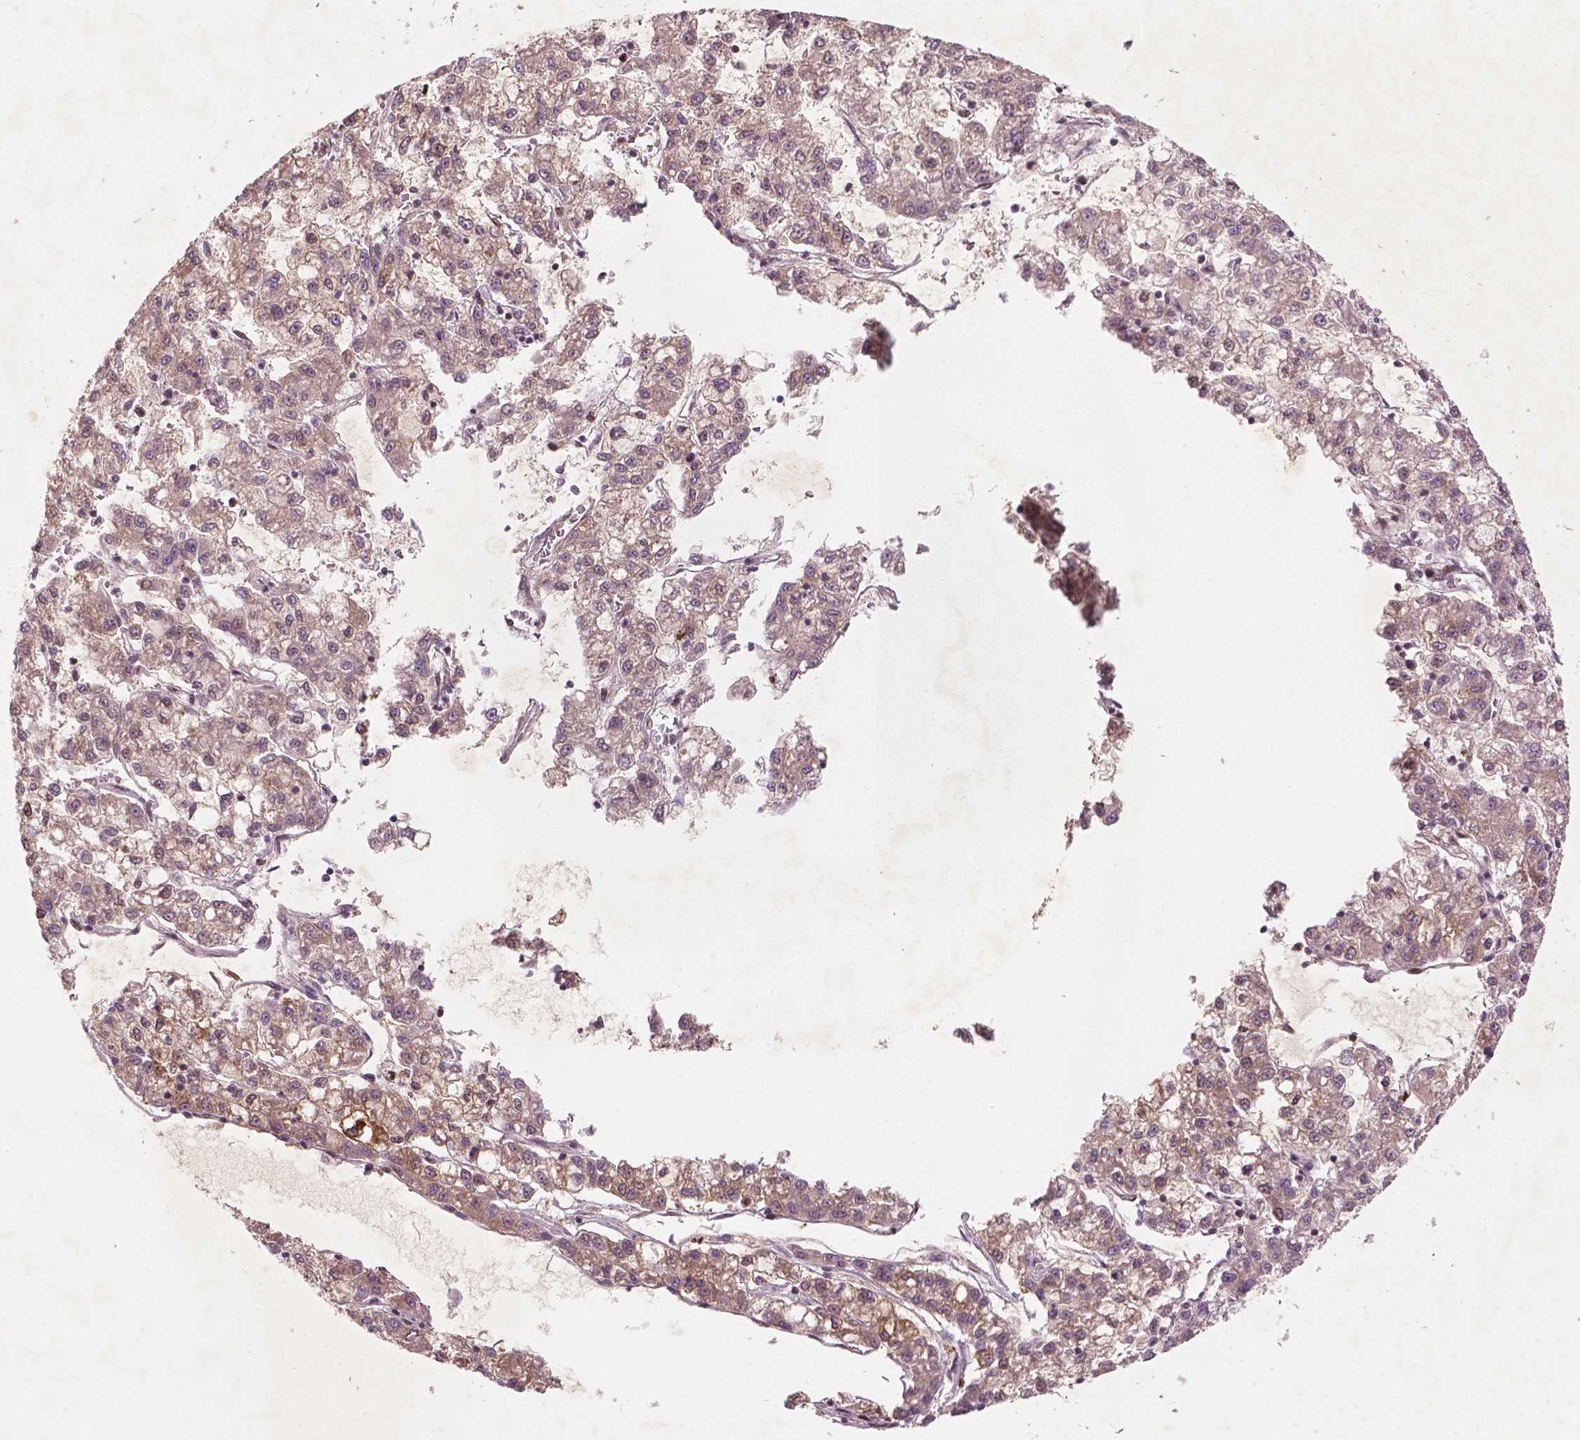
{"staining": {"intensity": "moderate", "quantity": "25%-75%", "location": "cytoplasmic/membranous"}, "tissue": "liver cancer", "cell_type": "Tumor cells", "image_type": "cancer", "snomed": [{"axis": "morphology", "description": "Carcinoma, Hepatocellular, NOS"}, {"axis": "topography", "description": "Liver"}], "caption": "A histopathology image of human liver cancer (hepatocellular carcinoma) stained for a protein reveals moderate cytoplasmic/membranous brown staining in tumor cells.", "gene": "NFAT5", "patient": {"sex": "male", "age": 40}}